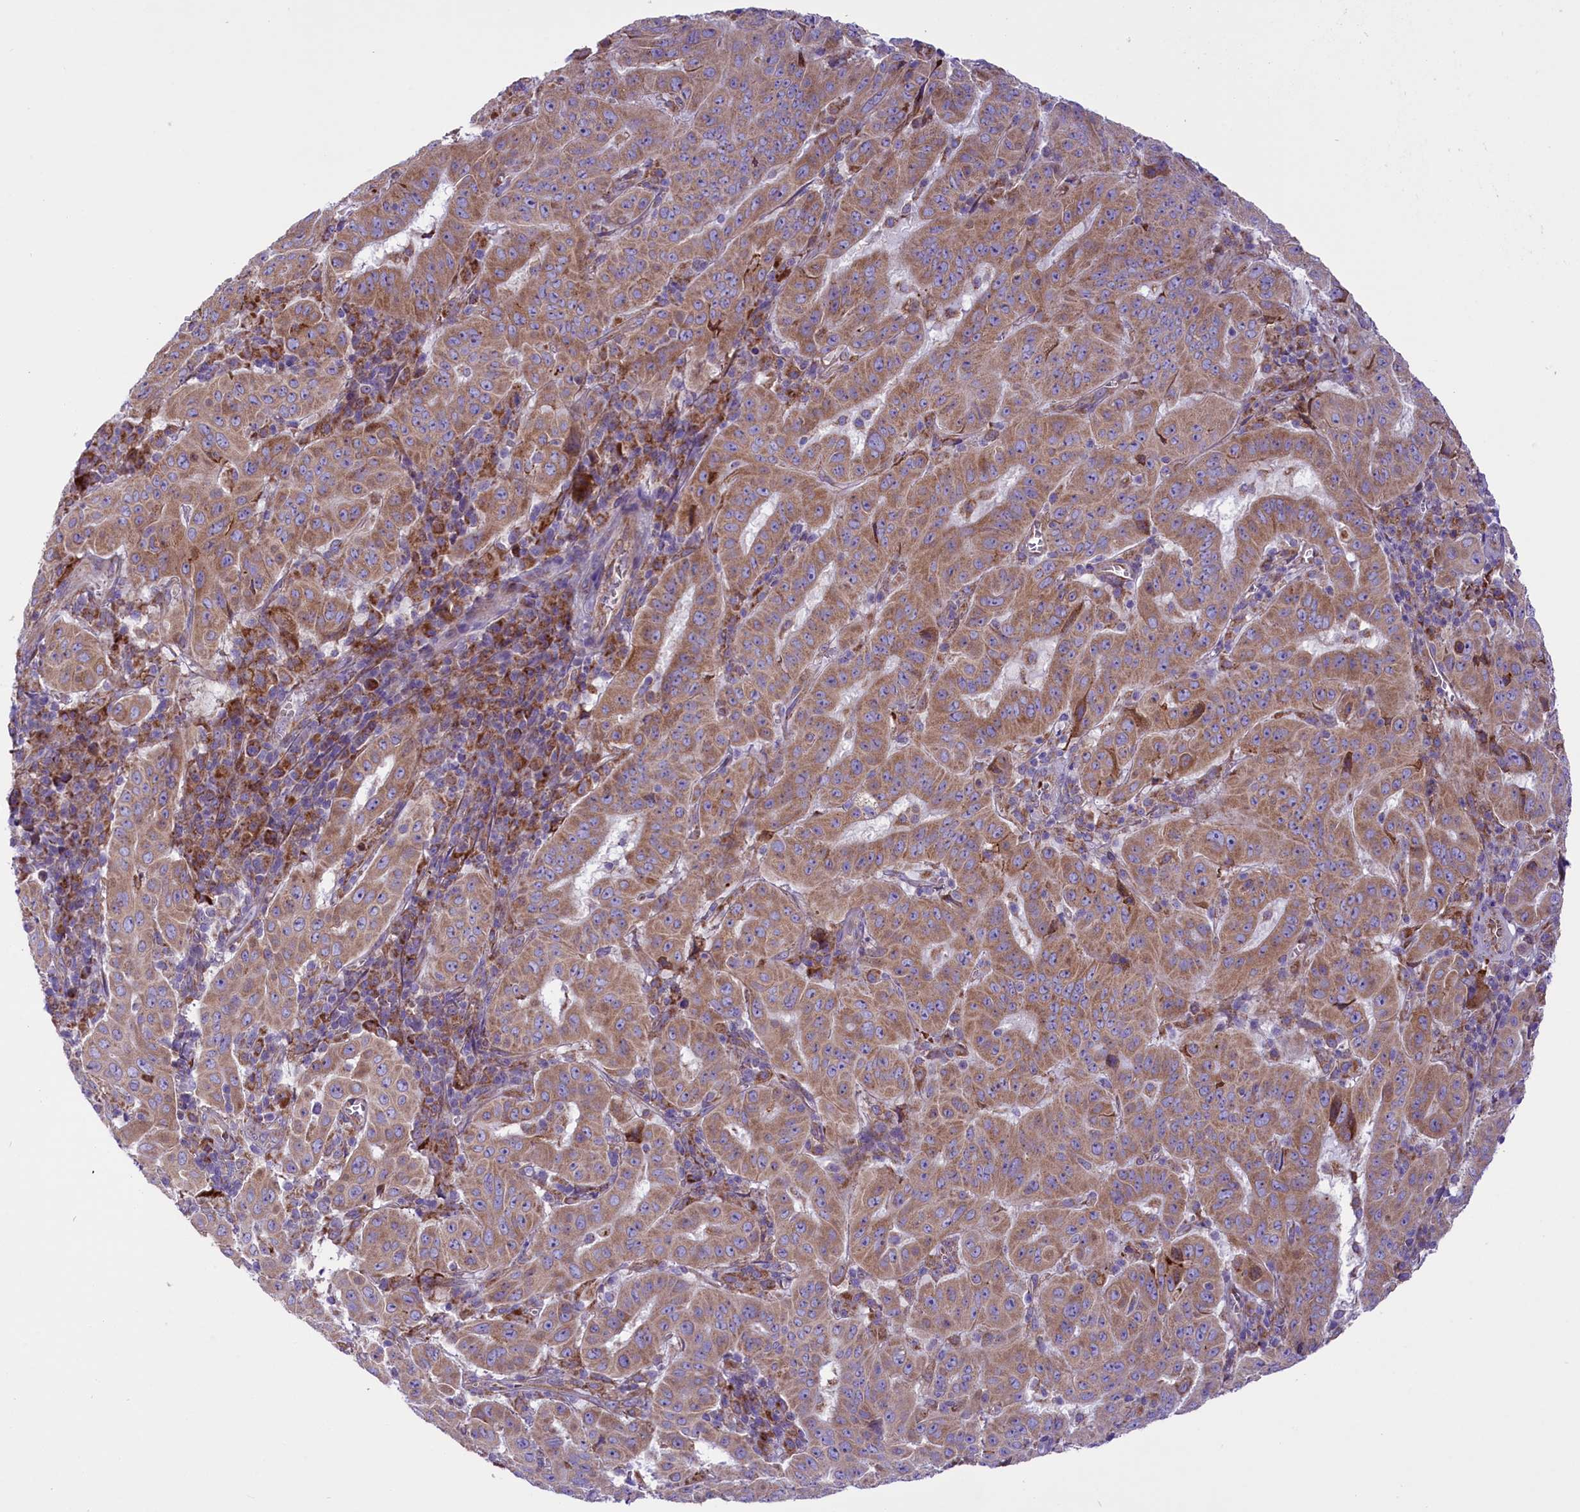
{"staining": {"intensity": "moderate", "quantity": ">75%", "location": "cytoplasmic/membranous"}, "tissue": "pancreatic cancer", "cell_type": "Tumor cells", "image_type": "cancer", "snomed": [{"axis": "morphology", "description": "Adenocarcinoma, NOS"}, {"axis": "topography", "description": "Pancreas"}], "caption": "Pancreatic cancer tissue shows moderate cytoplasmic/membranous expression in approximately >75% of tumor cells, visualized by immunohistochemistry.", "gene": "PTPRU", "patient": {"sex": "male", "age": 63}}